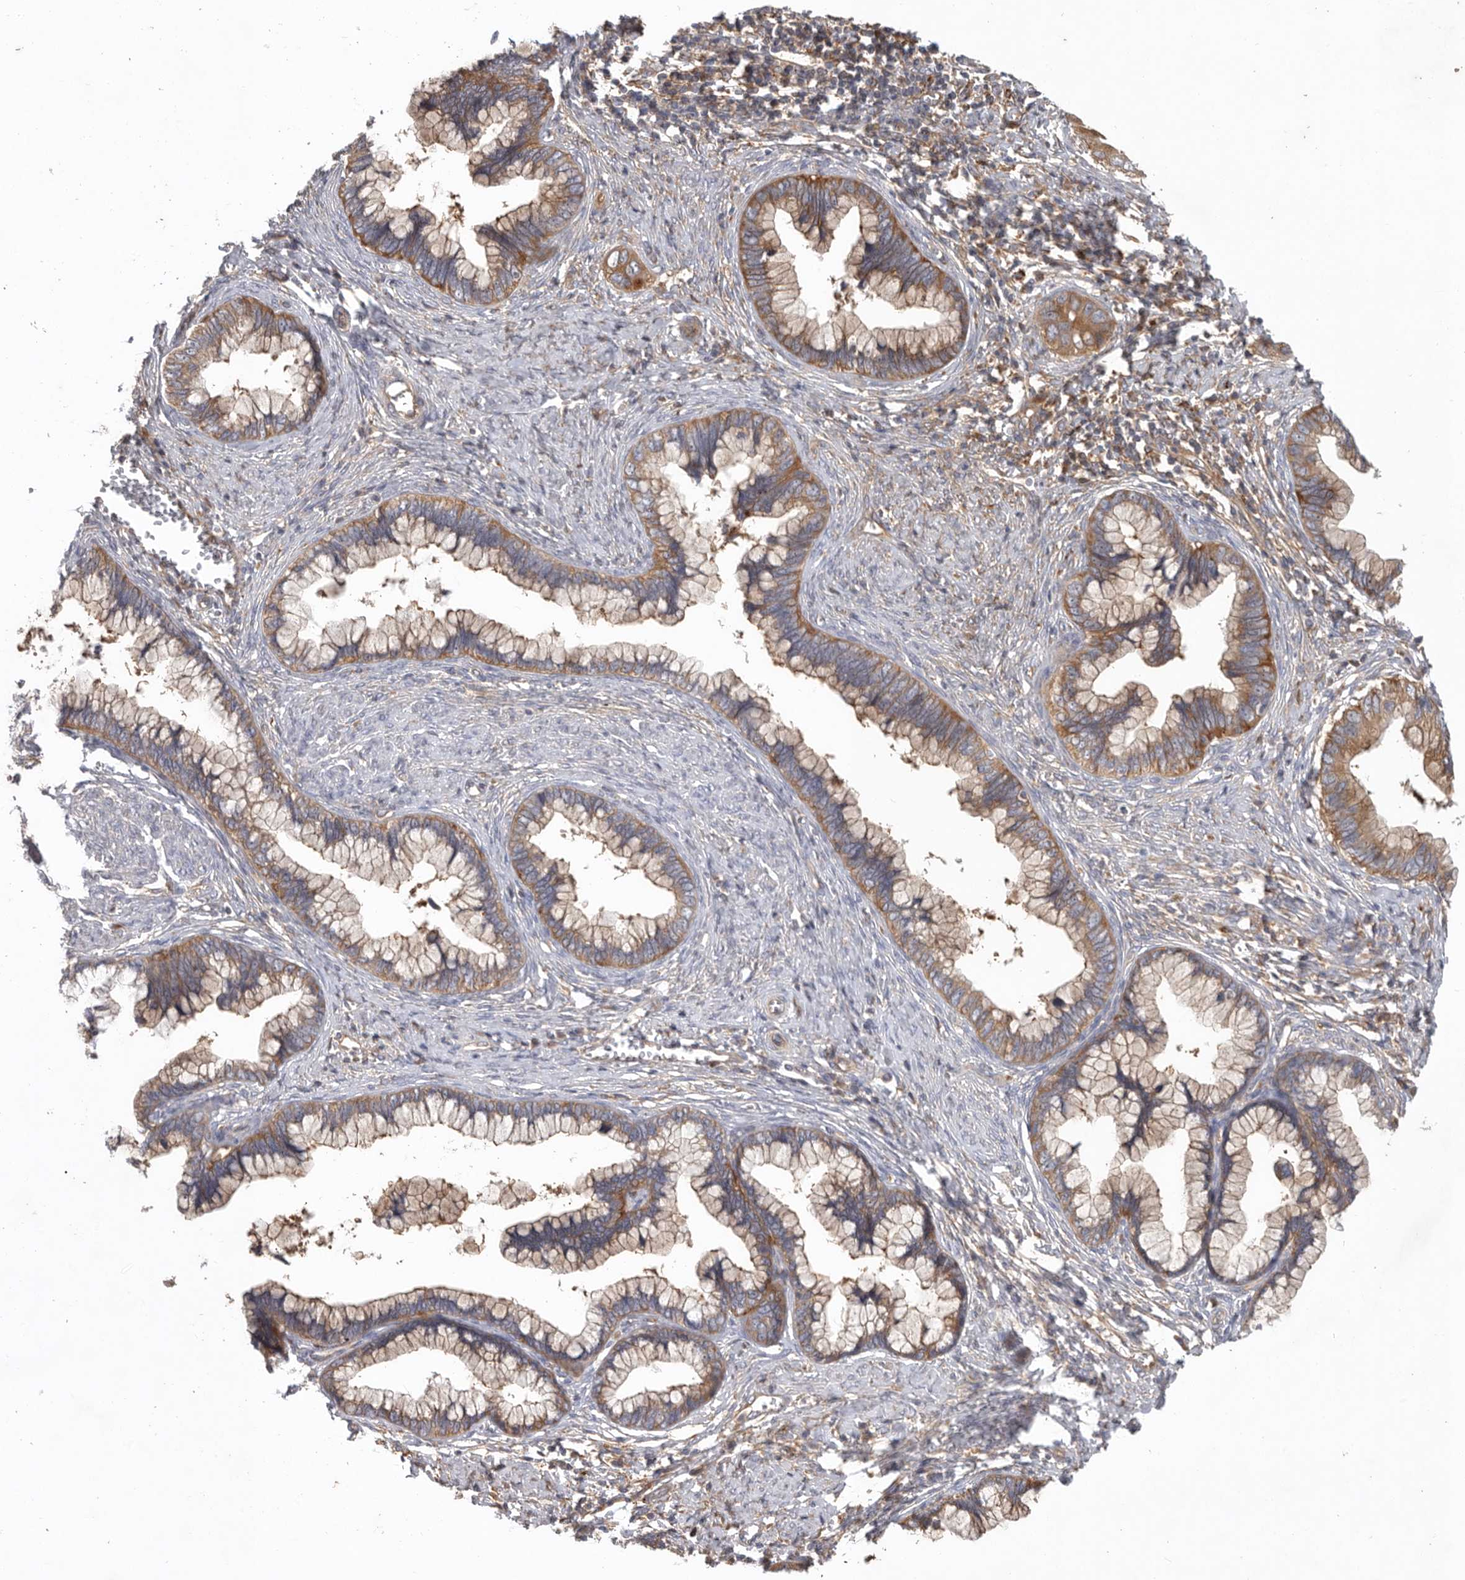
{"staining": {"intensity": "moderate", "quantity": ">75%", "location": "cytoplasmic/membranous"}, "tissue": "cervical cancer", "cell_type": "Tumor cells", "image_type": "cancer", "snomed": [{"axis": "morphology", "description": "Adenocarcinoma, NOS"}, {"axis": "topography", "description": "Cervix"}], "caption": "The immunohistochemical stain highlights moderate cytoplasmic/membranous expression in tumor cells of cervical adenocarcinoma tissue.", "gene": "C1orf109", "patient": {"sex": "female", "age": 44}}